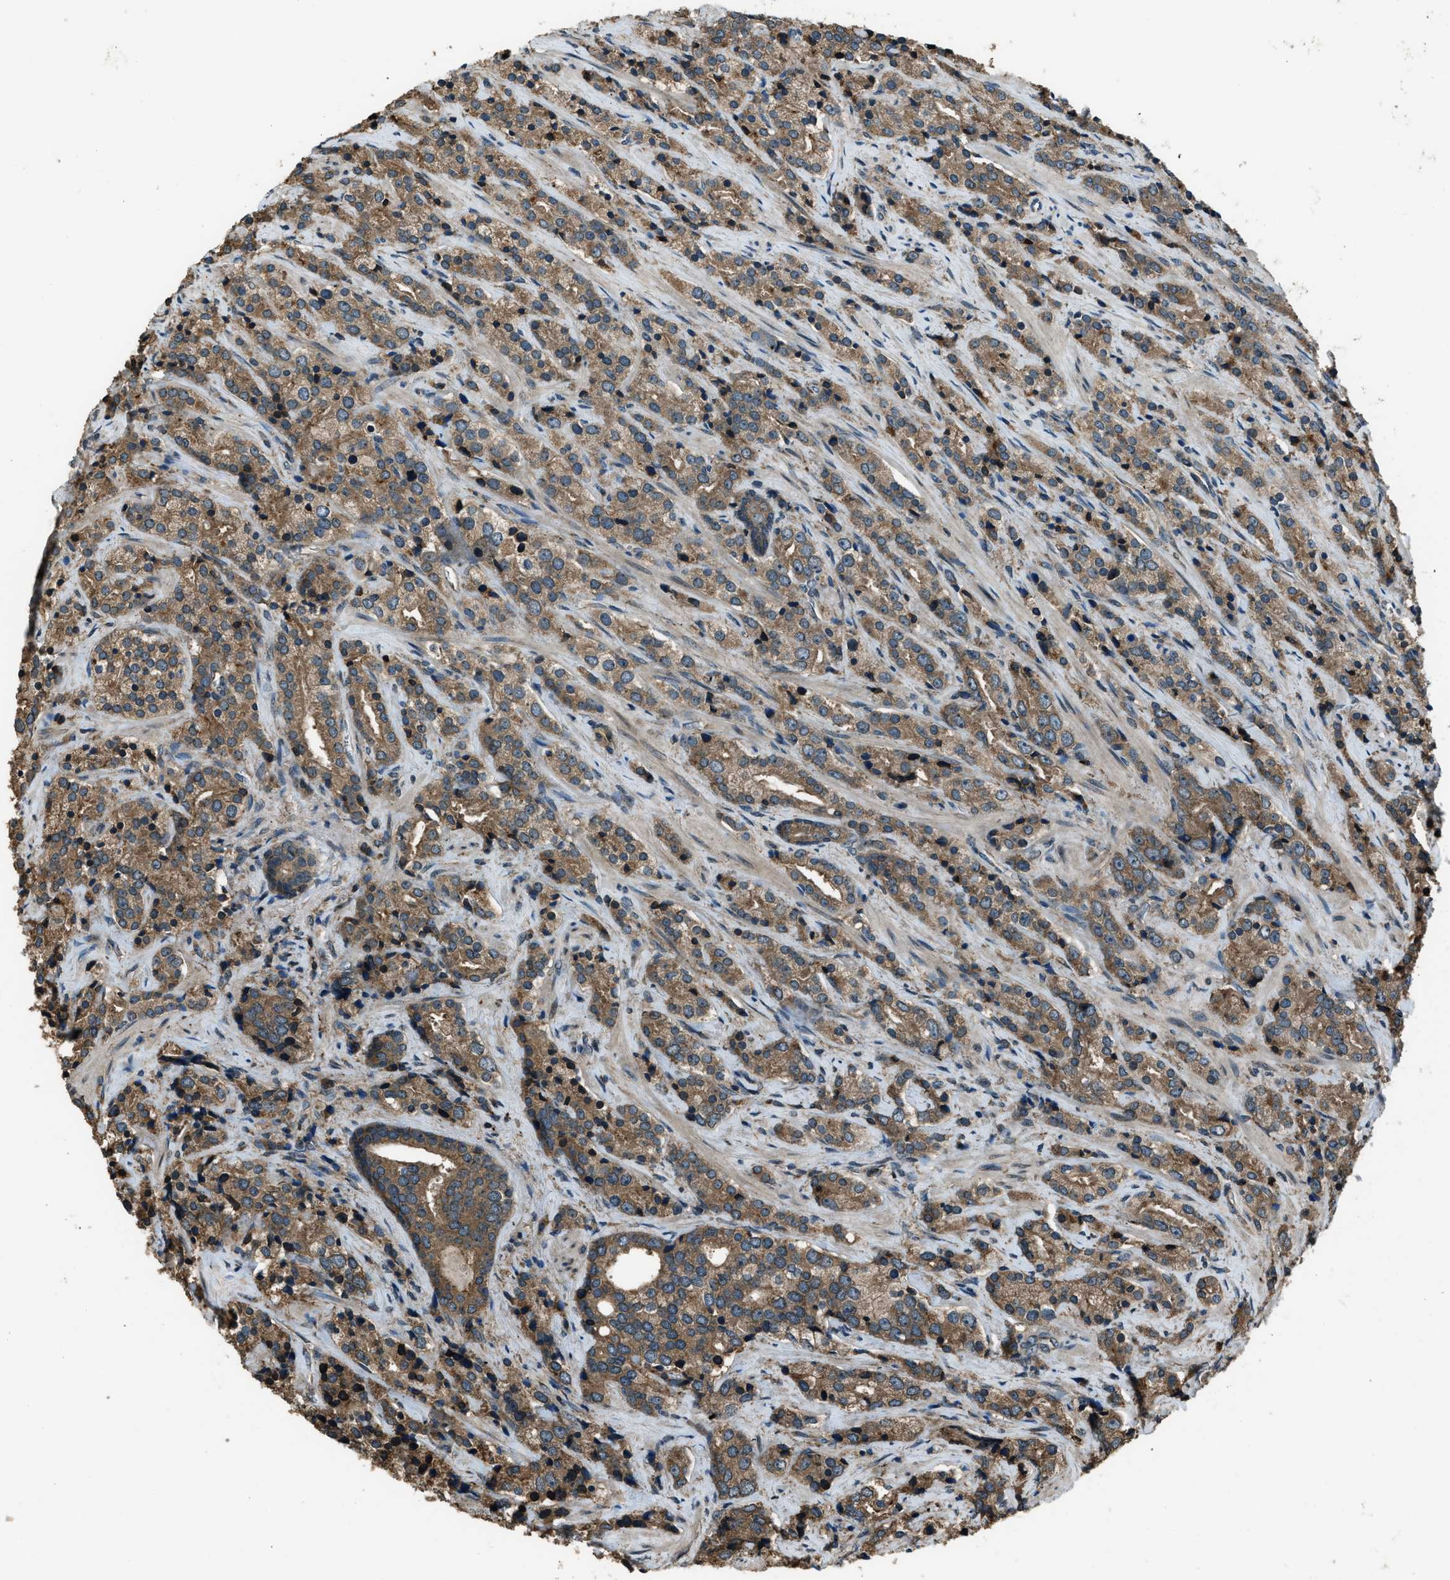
{"staining": {"intensity": "moderate", "quantity": ">75%", "location": "cytoplasmic/membranous"}, "tissue": "prostate cancer", "cell_type": "Tumor cells", "image_type": "cancer", "snomed": [{"axis": "morphology", "description": "Adenocarcinoma, High grade"}, {"axis": "topography", "description": "Prostate"}], "caption": "DAB immunohistochemical staining of prostate cancer (high-grade adenocarcinoma) displays moderate cytoplasmic/membranous protein expression in about >75% of tumor cells. (IHC, brightfield microscopy, high magnification).", "gene": "TRIM4", "patient": {"sex": "male", "age": 71}}